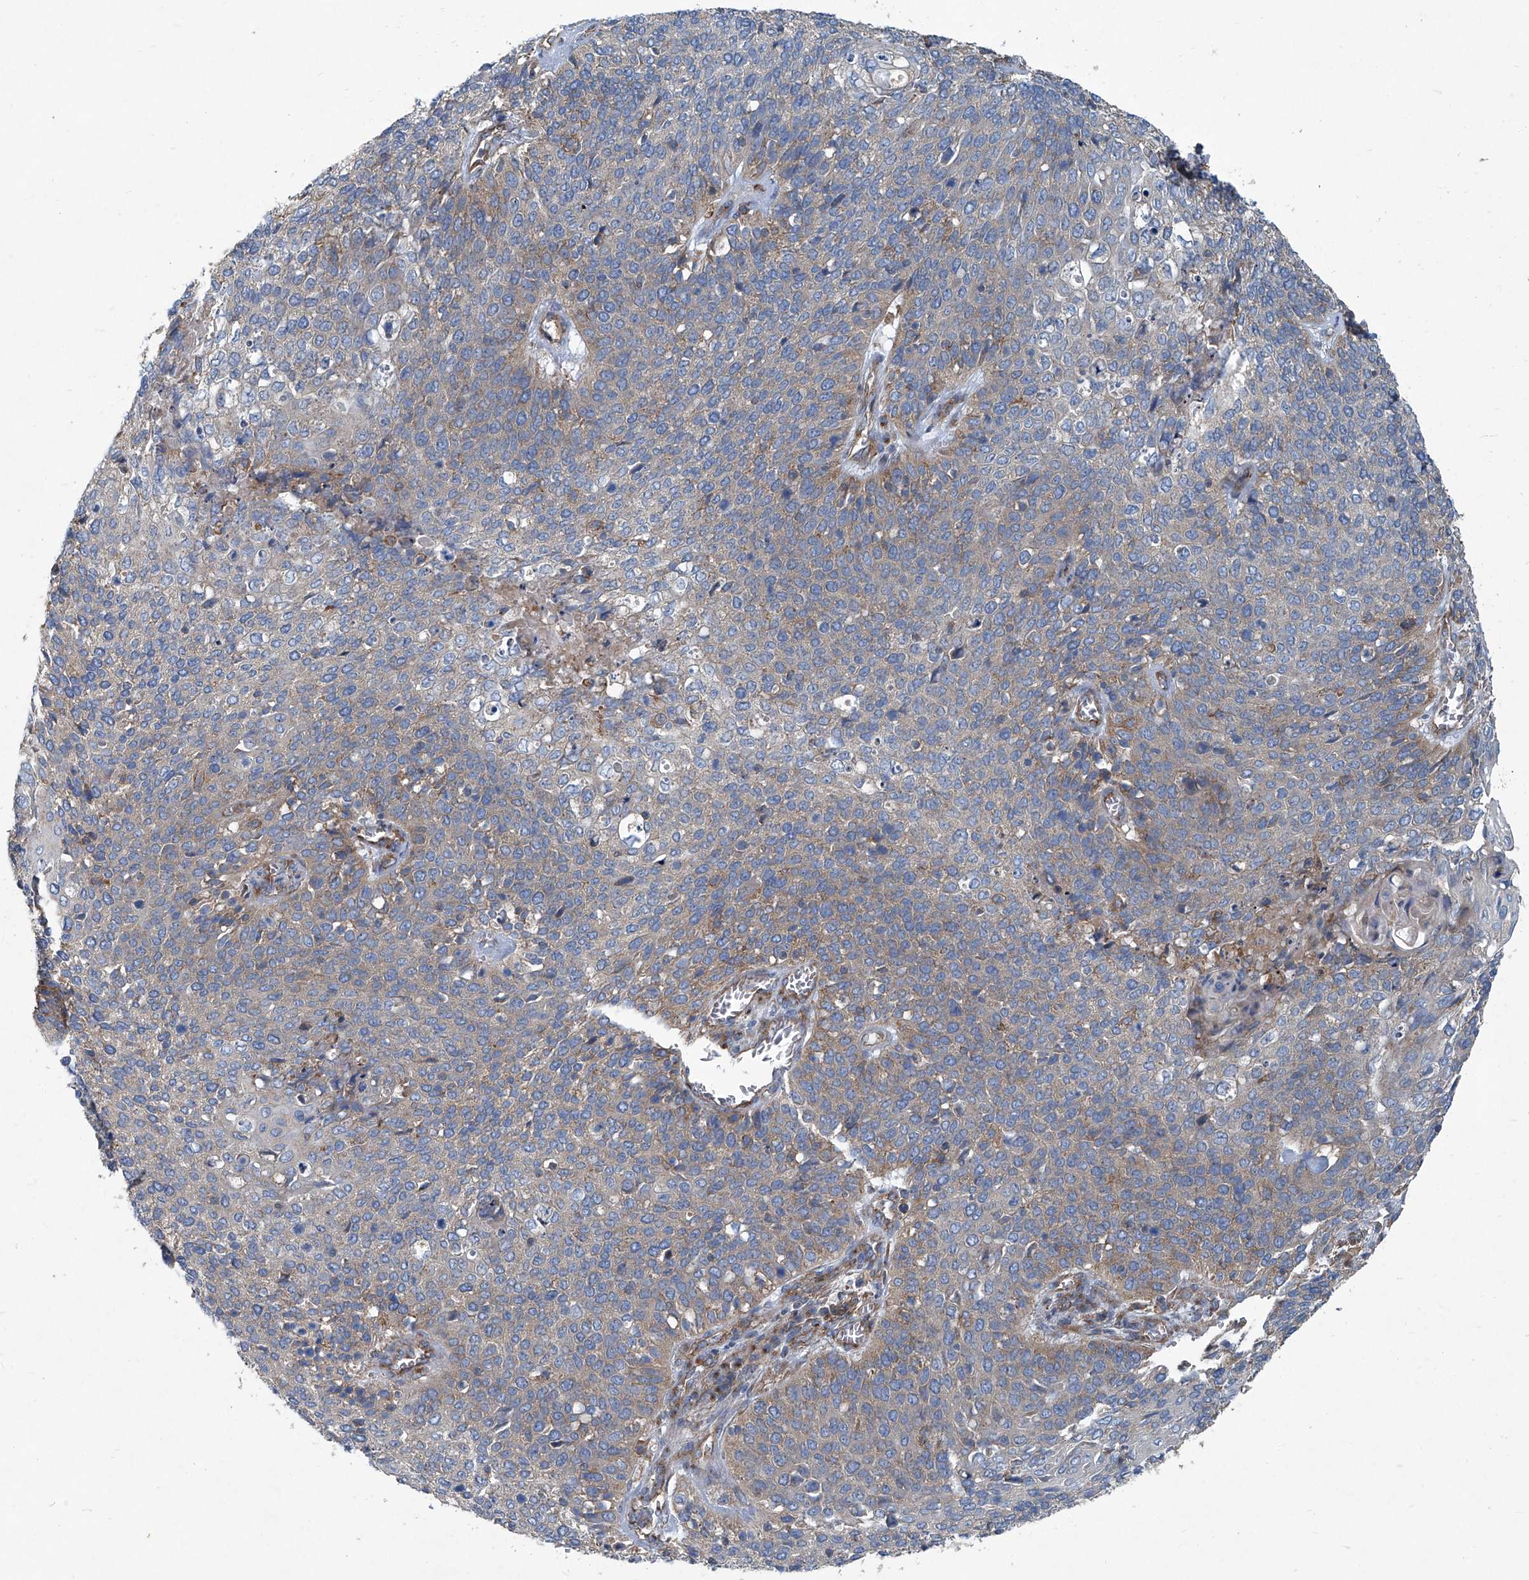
{"staining": {"intensity": "weak", "quantity": "25%-75%", "location": "cytoplasmic/membranous"}, "tissue": "cervical cancer", "cell_type": "Tumor cells", "image_type": "cancer", "snomed": [{"axis": "morphology", "description": "Squamous cell carcinoma, NOS"}, {"axis": "topography", "description": "Cervix"}], "caption": "A histopathology image showing weak cytoplasmic/membranous expression in about 25%-75% of tumor cells in cervical squamous cell carcinoma, as visualized by brown immunohistochemical staining.", "gene": "PIGH", "patient": {"sex": "female", "age": 39}}